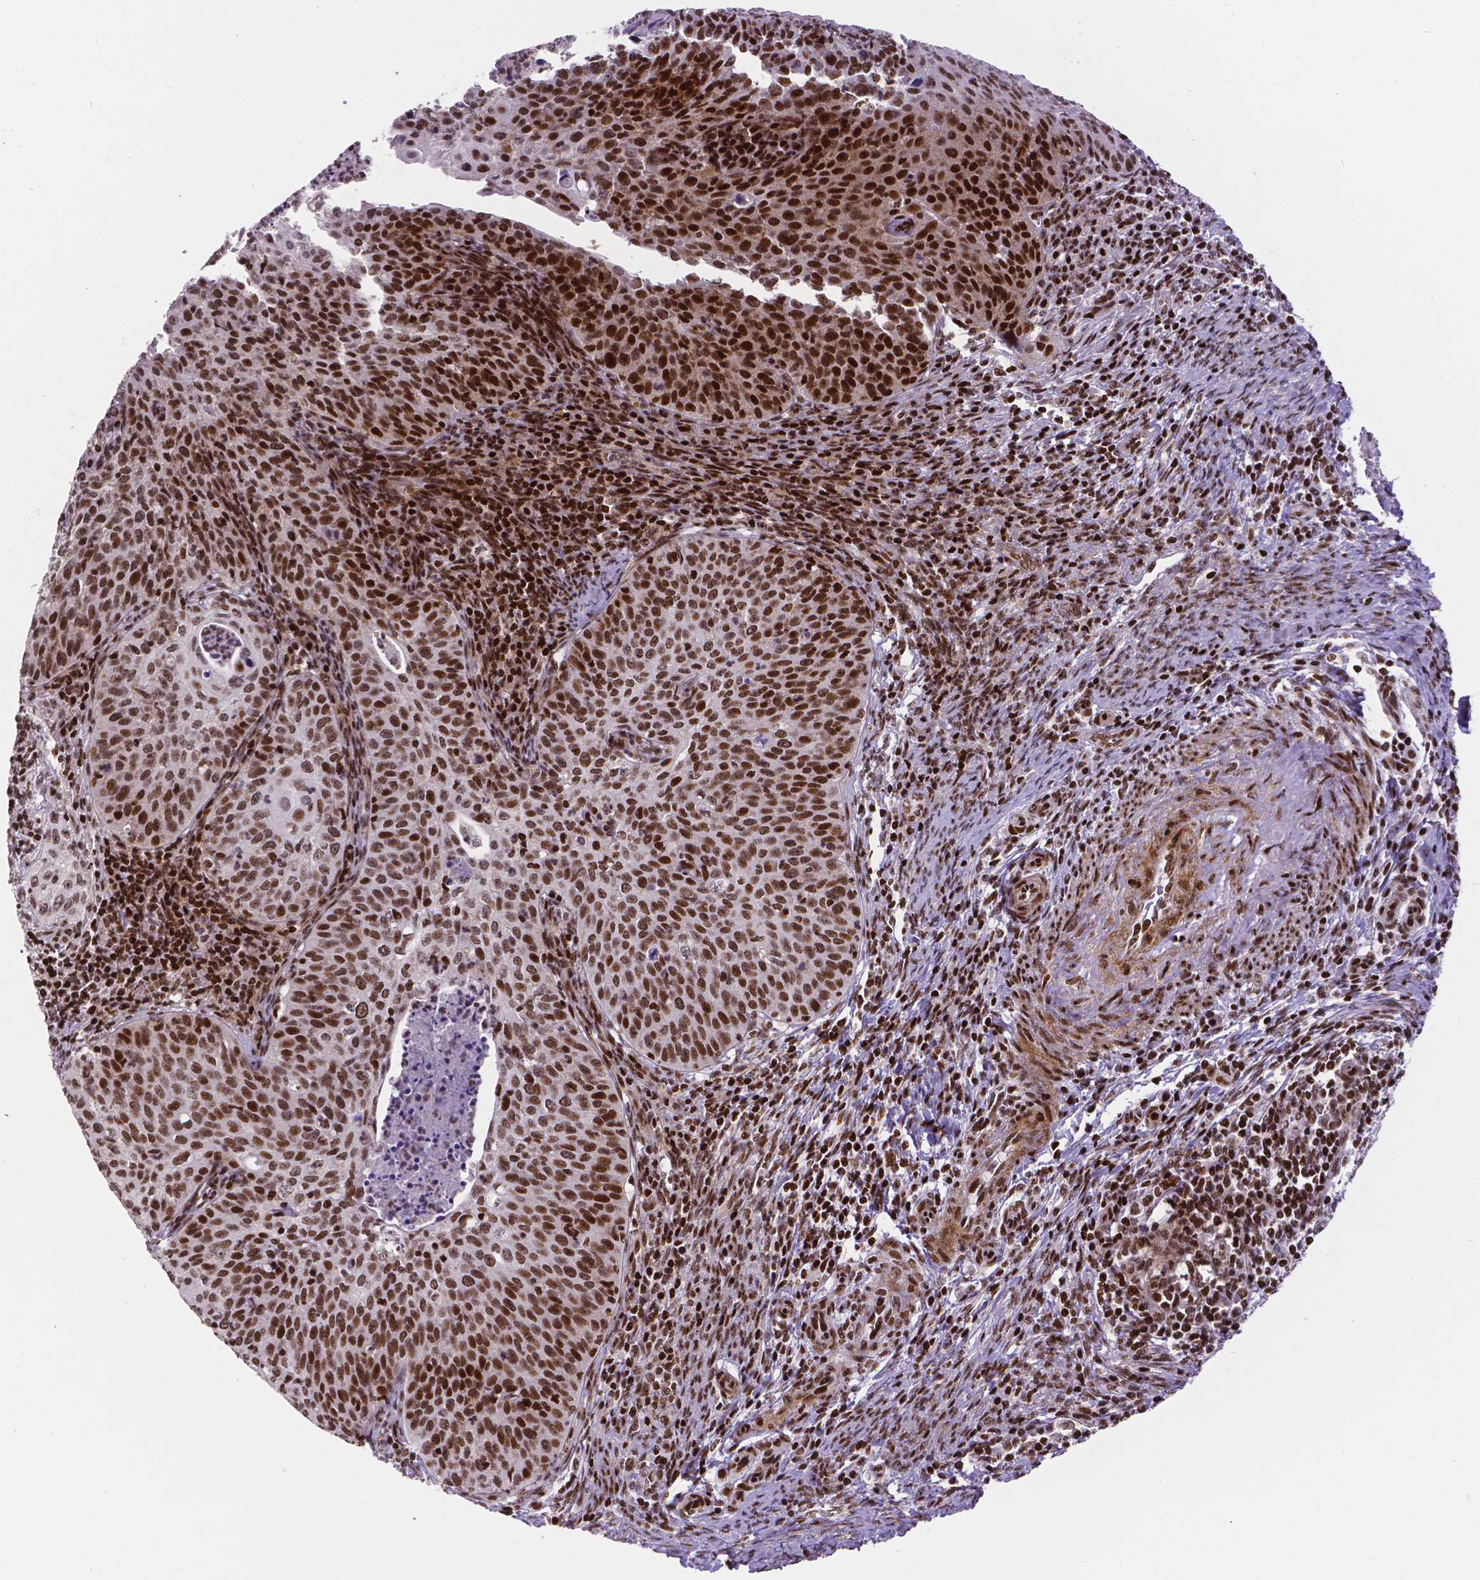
{"staining": {"intensity": "moderate", "quantity": ">75%", "location": "nuclear"}, "tissue": "cervical cancer", "cell_type": "Tumor cells", "image_type": "cancer", "snomed": [{"axis": "morphology", "description": "Squamous cell carcinoma, NOS"}, {"axis": "topography", "description": "Cervix"}], "caption": "High-power microscopy captured an IHC micrograph of cervical cancer, revealing moderate nuclear positivity in about >75% of tumor cells. (Stains: DAB (3,3'-diaminobenzidine) in brown, nuclei in blue, Microscopy: brightfield microscopy at high magnification).", "gene": "CTCF", "patient": {"sex": "female", "age": 30}}